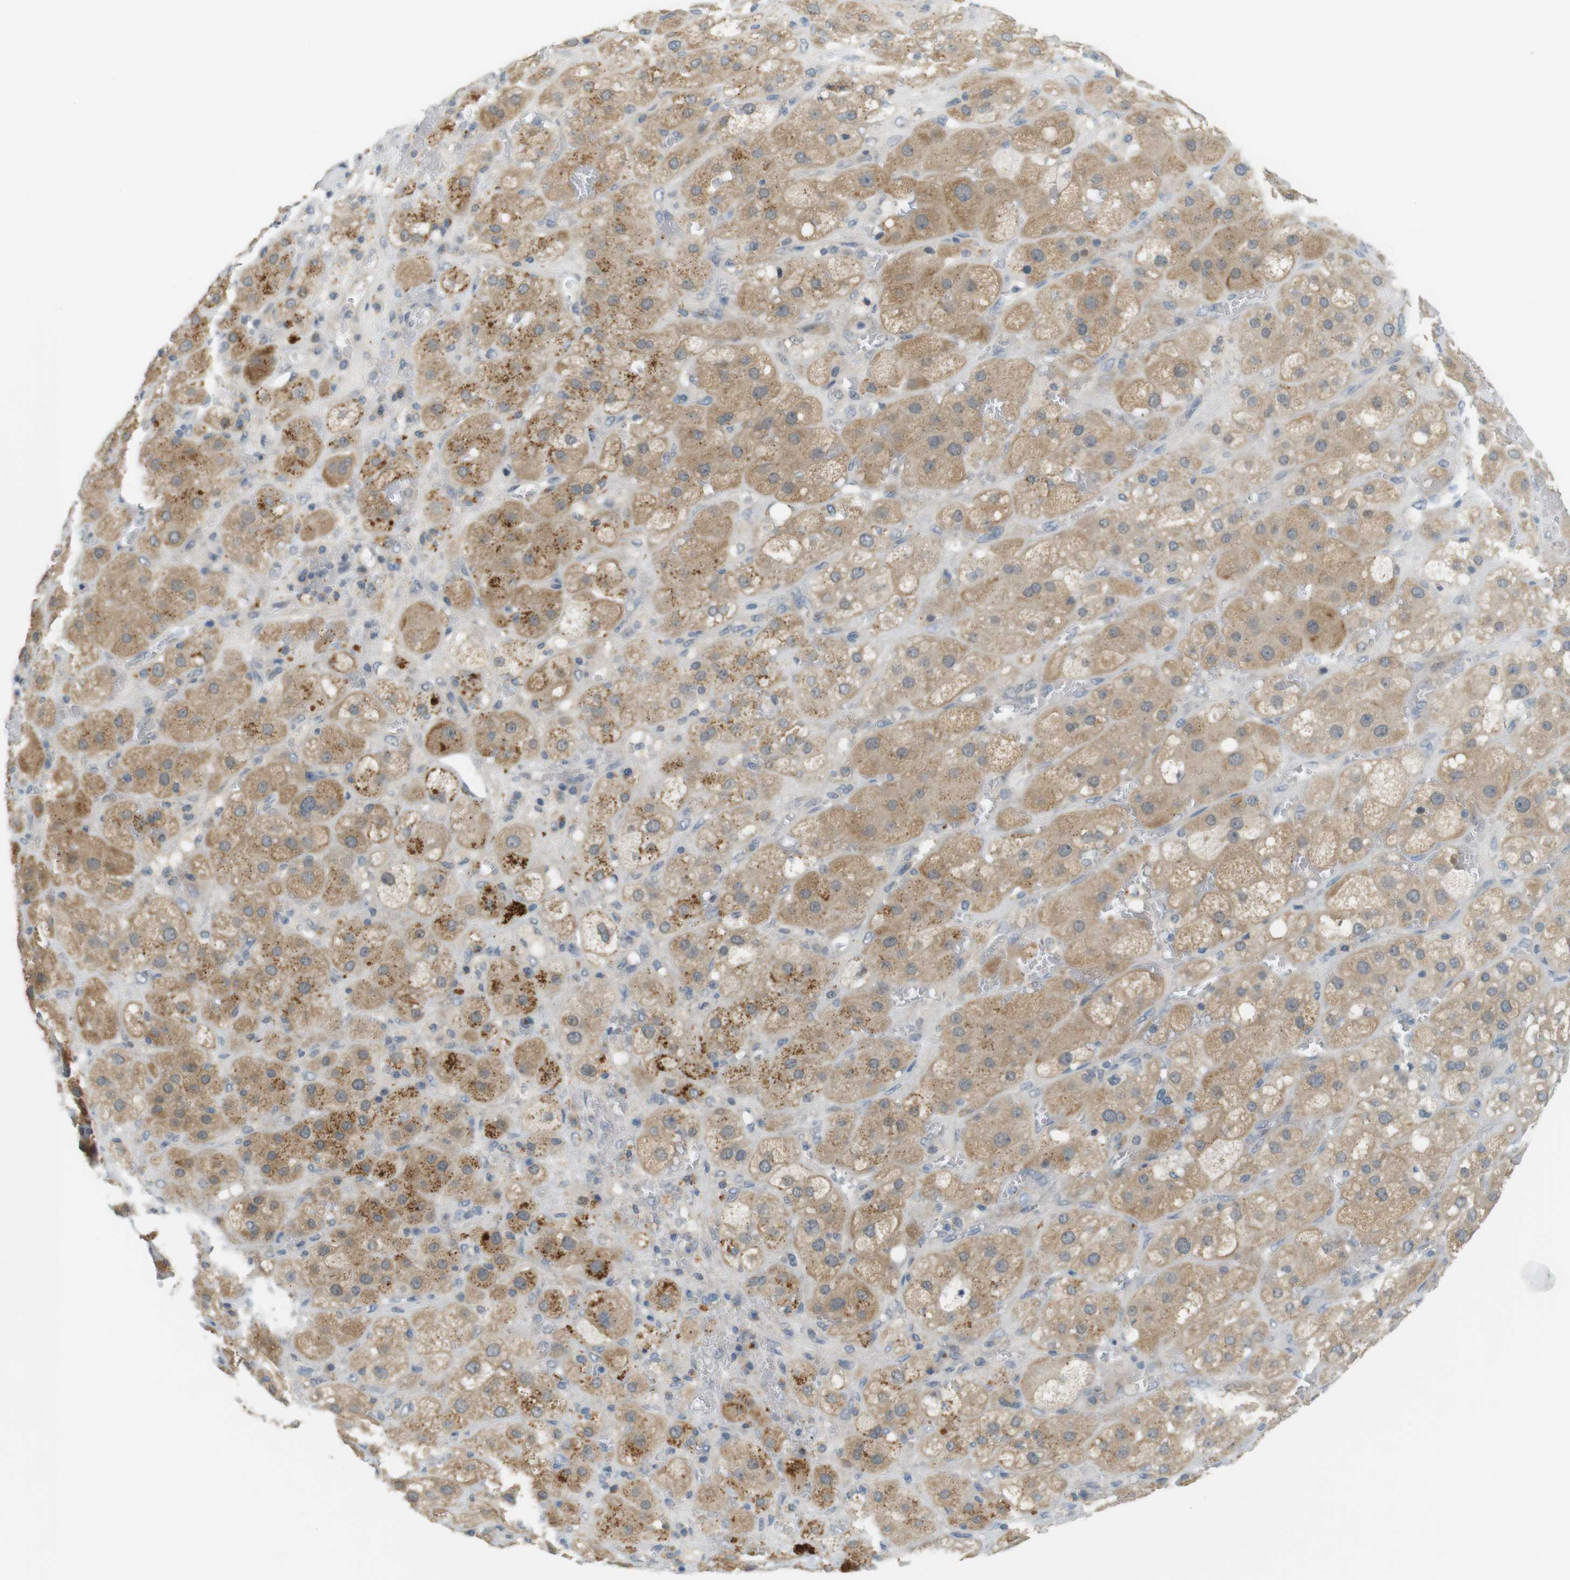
{"staining": {"intensity": "moderate", "quantity": ">75%", "location": "cytoplasmic/membranous"}, "tissue": "adrenal gland", "cell_type": "Glandular cells", "image_type": "normal", "snomed": [{"axis": "morphology", "description": "Normal tissue, NOS"}, {"axis": "topography", "description": "Adrenal gland"}], "caption": "High-power microscopy captured an immunohistochemistry histopathology image of benign adrenal gland, revealing moderate cytoplasmic/membranous staining in about >75% of glandular cells.", "gene": "UGT8", "patient": {"sex": "female", "age": 47}}